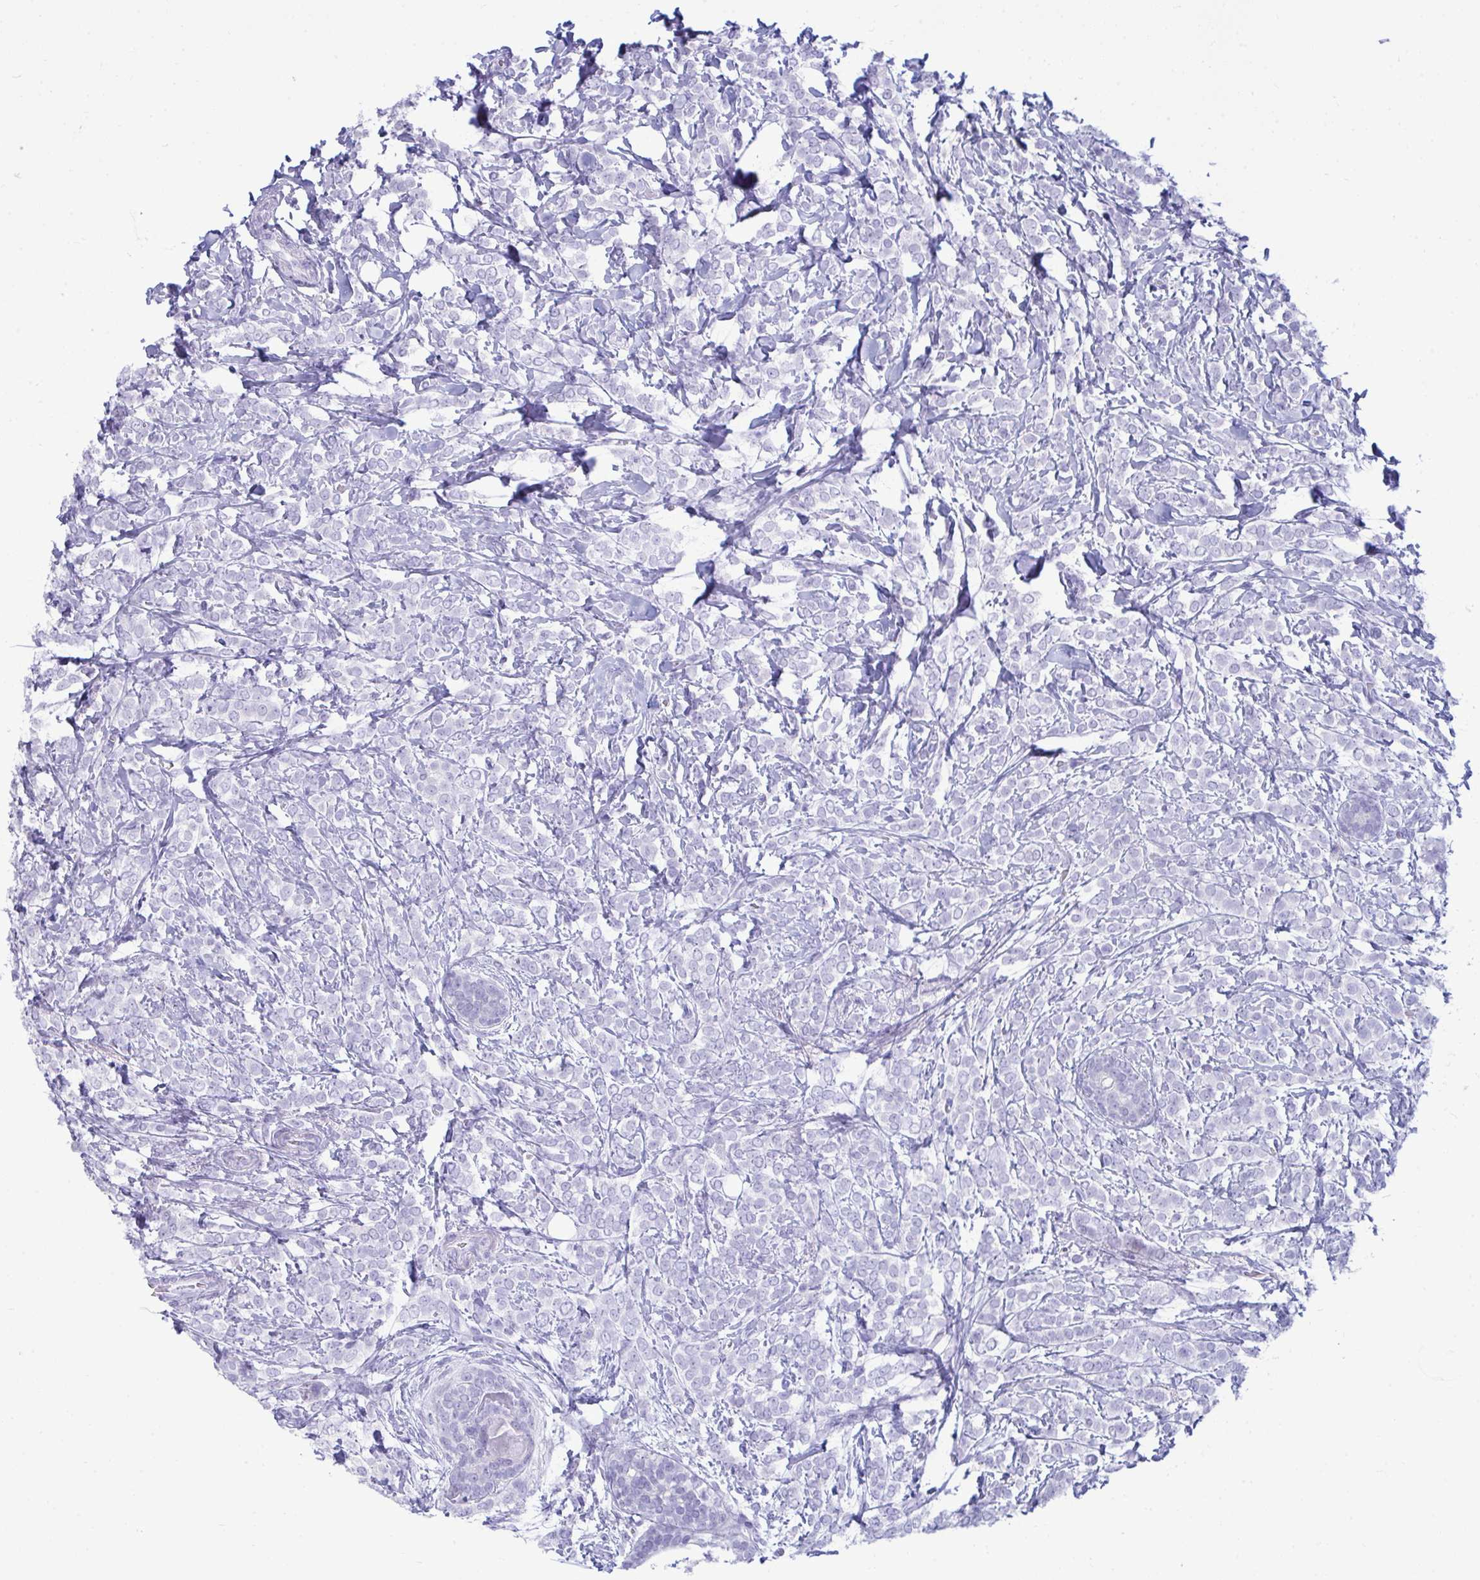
{"staining": {"intensity": "negative", "quantity": "none", "location": "none"}, "tissue": "breast cancer", "cell_type": "Tumor cells", "image_type": "cancer", "snomed": [{"axis": "morphology", "description": "Lobular carcinoma"}, {"axis": "topography", "description": "Breast"}], "caption": "High power microscopy micrograph of an immunohistochemistry (IHC) micrograph of lobular carcinoma (breast), revealing no significant positivity in tumor cells.", "gene": "ANKRD60", "patient": {"sex": "female", "age": 49}}